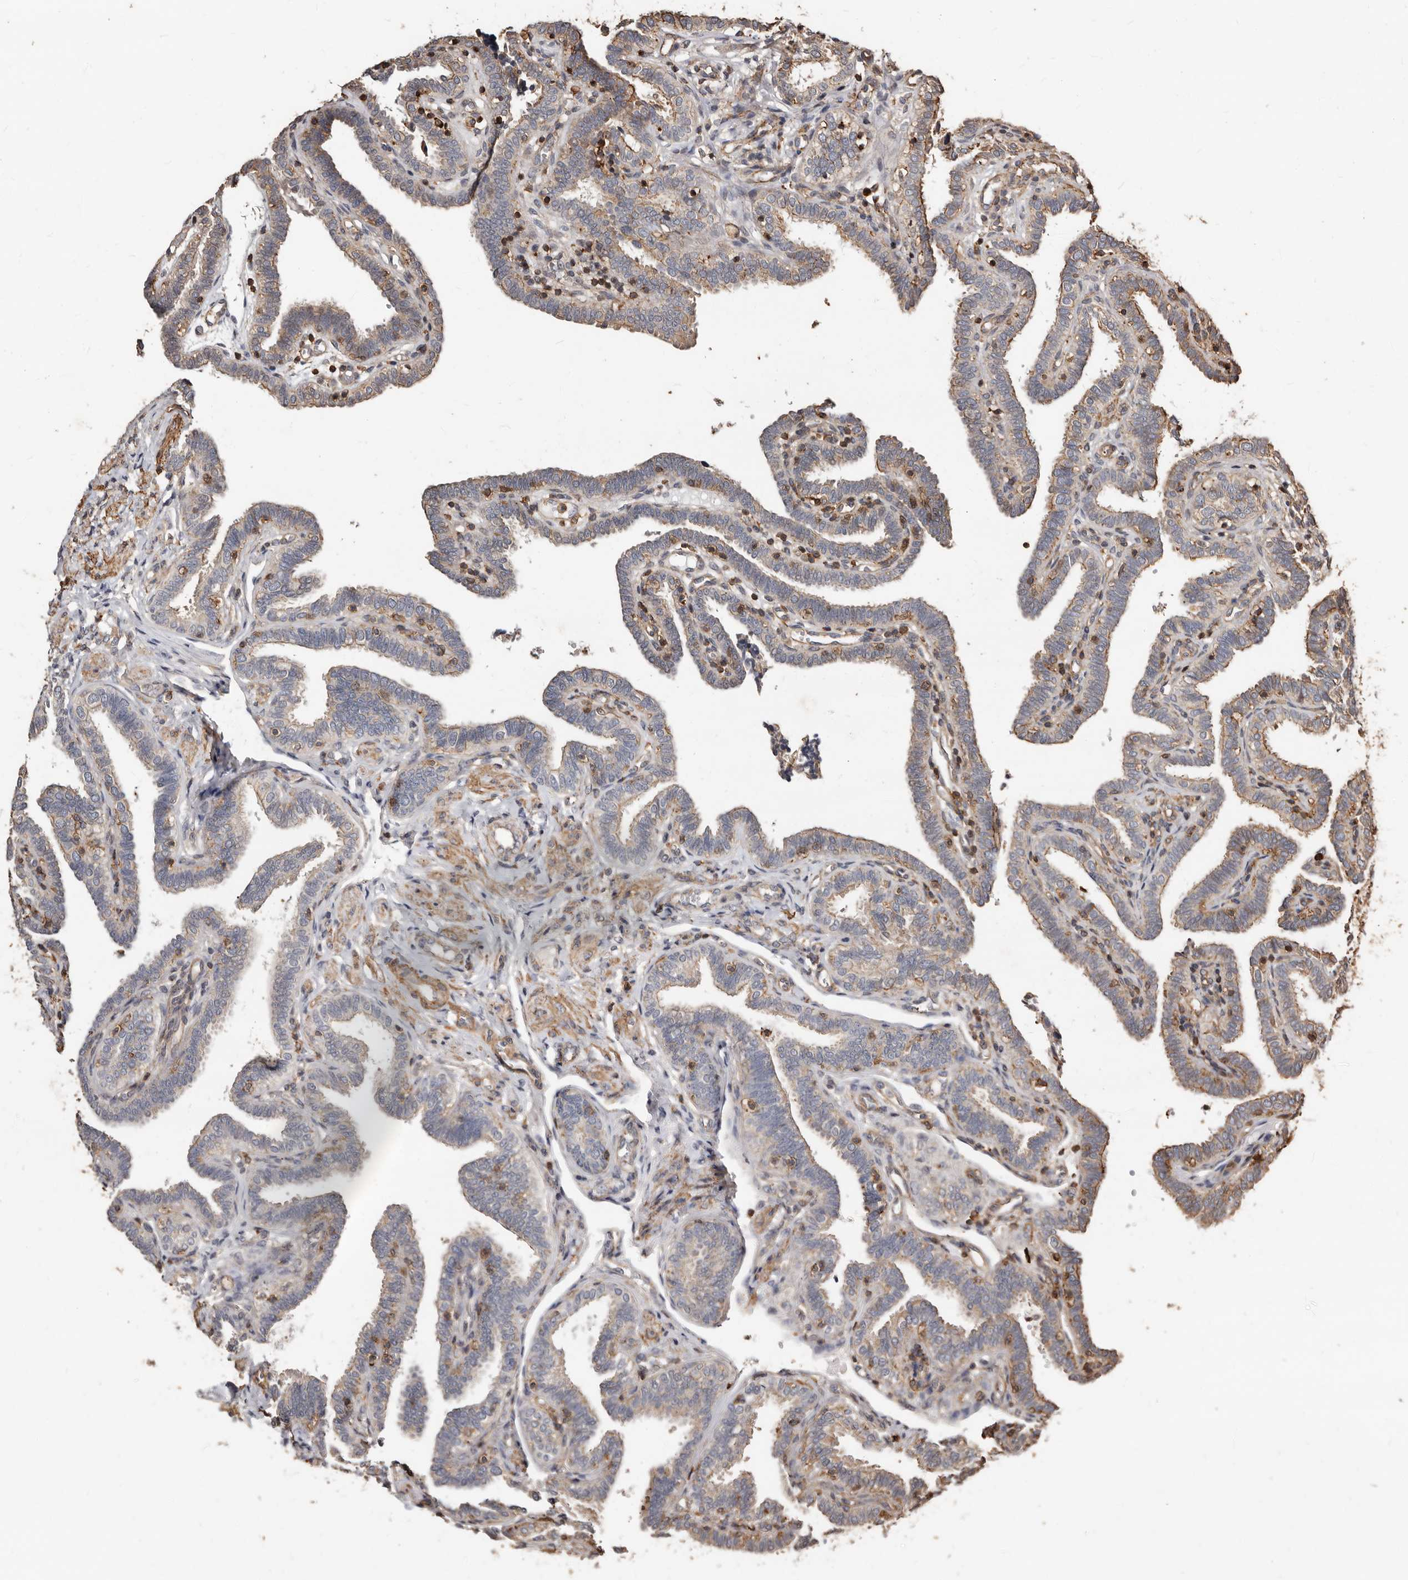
{"staining": {"intensity": "moderate", "quantity": "25%-75%", "location": "cytoplasmic/membranous"}, "tissue": "fallopian tube", "cell_type": "Glandular cells", "image_type": "normal", "snomed": [{"axis": "morphology", "description": "Normal tissue, NOS"}, {"axis": "topography", "description": "Fallopian tube"}], "caption": "Glandular cells demonstrate medium levels of moderate cytoplasmic/membranous expression in about 25%-75% of cells in benign human fallopian tube.", "gene": "GSK3A", "patient": {"sex": "female", "age": 39}}